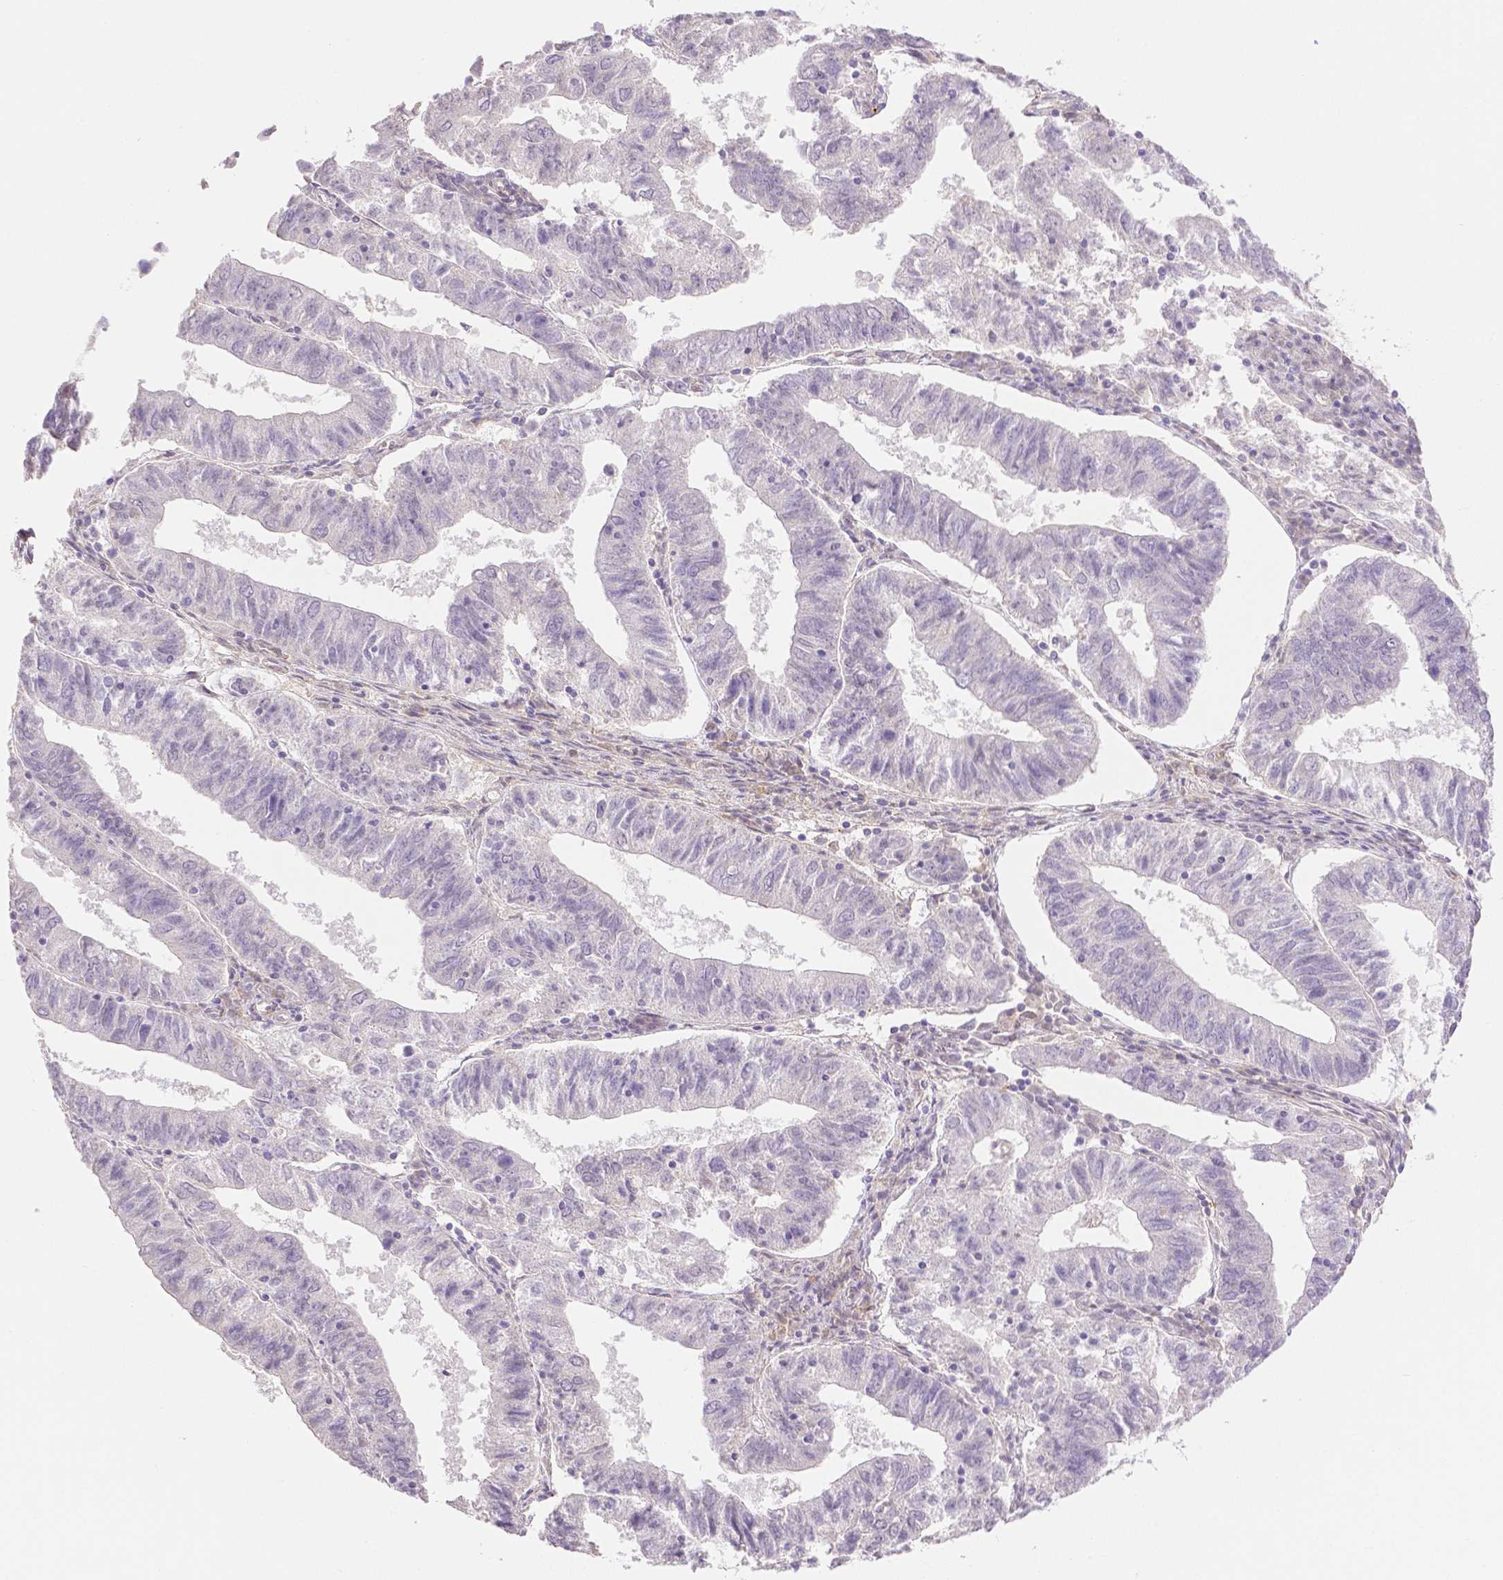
{"staining": {"intensity": "negative", "quantity": "none", "location": "none"}, "tissue": "endometrial cancer", "cell_type": "Tumor cells", "image_type": "cancer", "snomed": [{"axis": "morphology", "description": "Adenocarcinoma, NOS"}, {"axis": "topography", "description": "Endometrium"}], "caption": "IHC image of neoplastic tissue: human endometrial cancer (adenocarcinoma) stained with DAB (3,3'-diaminobenzidine) shows no significant protein expression in tumor cells. (Stains: DAB (3,3'-diaminobenzidine) IHC with hematoxylin counter stain, Microscopy: brightfield microscopy at high magnification).", "gene": "THY1", "patient": {"sex": "female", "age": 82}}